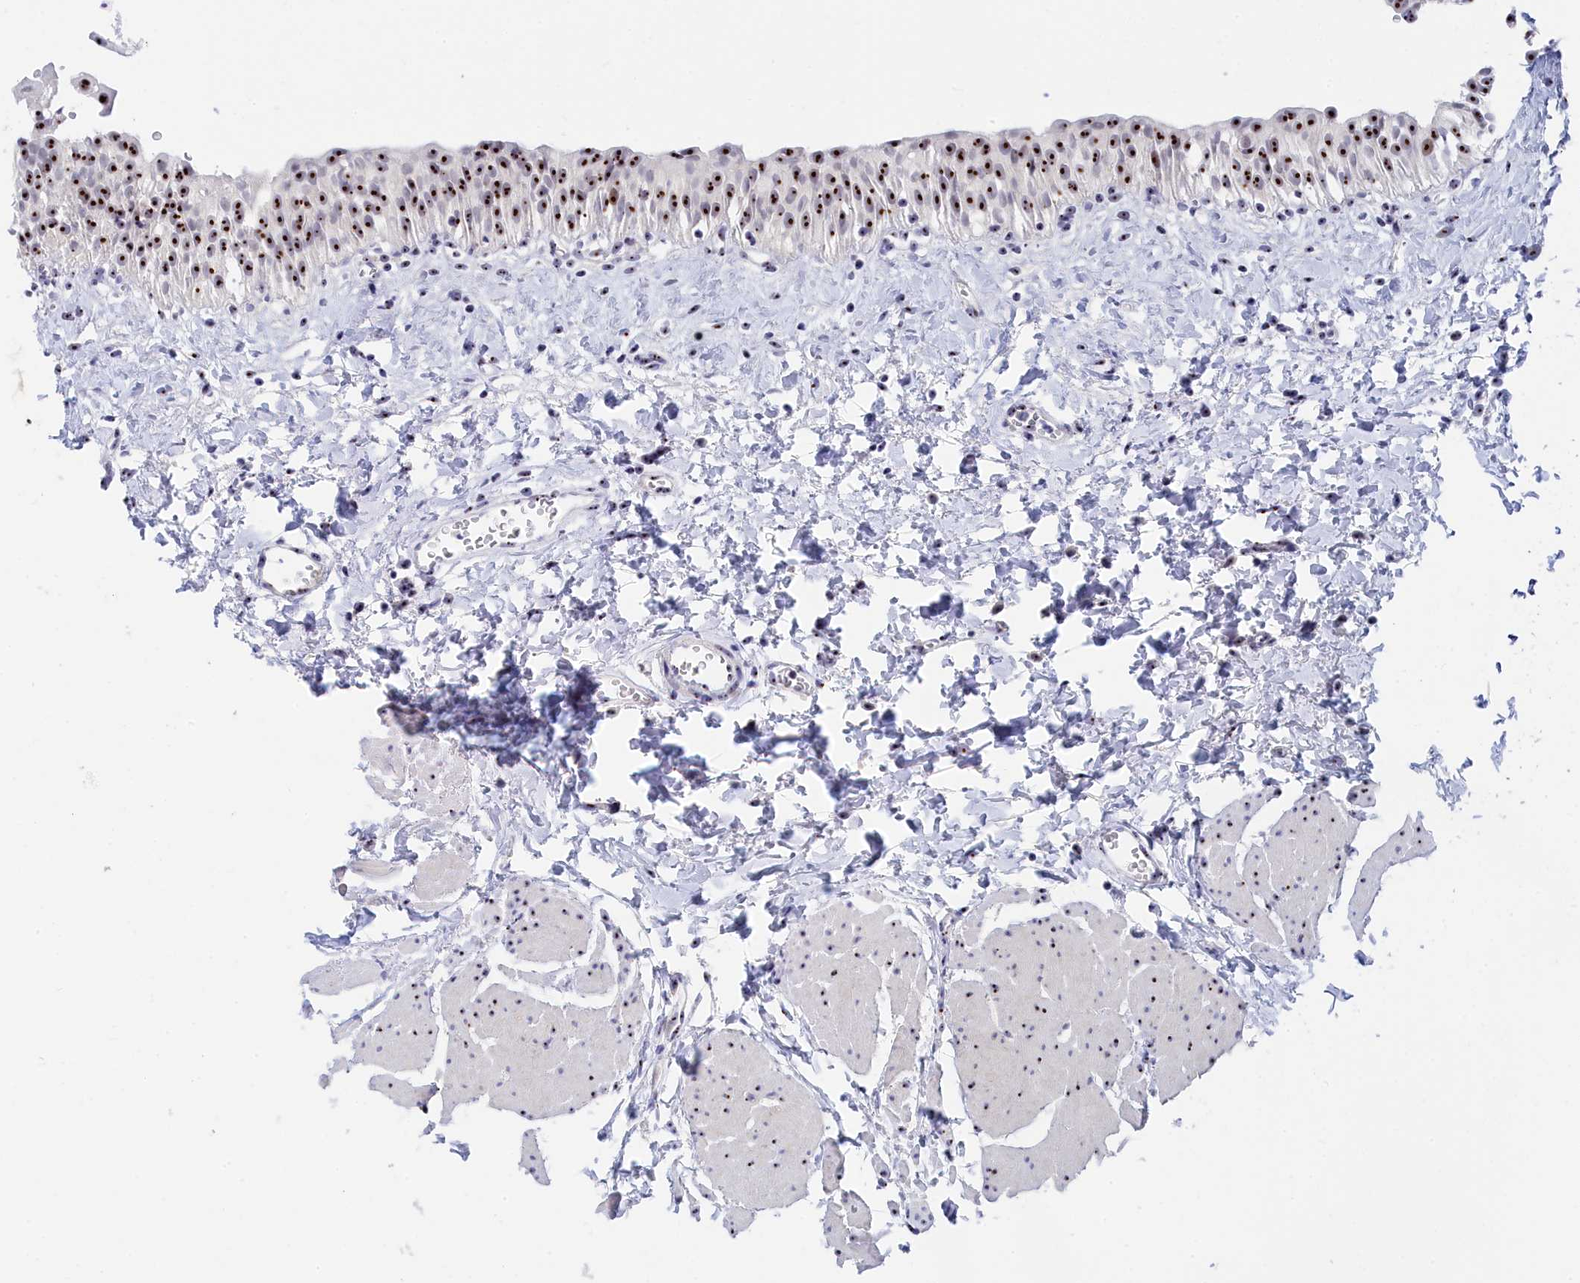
{"staining": {"intensity": "strong", "quantity": ">75%", "location": "nuclear"}, "tissue": "urinary bladder", "cell_type": "Urothelial cells", "image_type": "normal", "snomed": [{"axis": "morphology", "description": "Normal tissue, NOS"}, {"axis": "topography", "description": "Urinary bladder"}], "caption": "Urinary bladder stained for a protein (brown) exhibits strong nuclear positive staining in approximately >75% of urothelial cells.", "gene": "RSL1D1", "patient": {"sex": "male", "age": 51}}